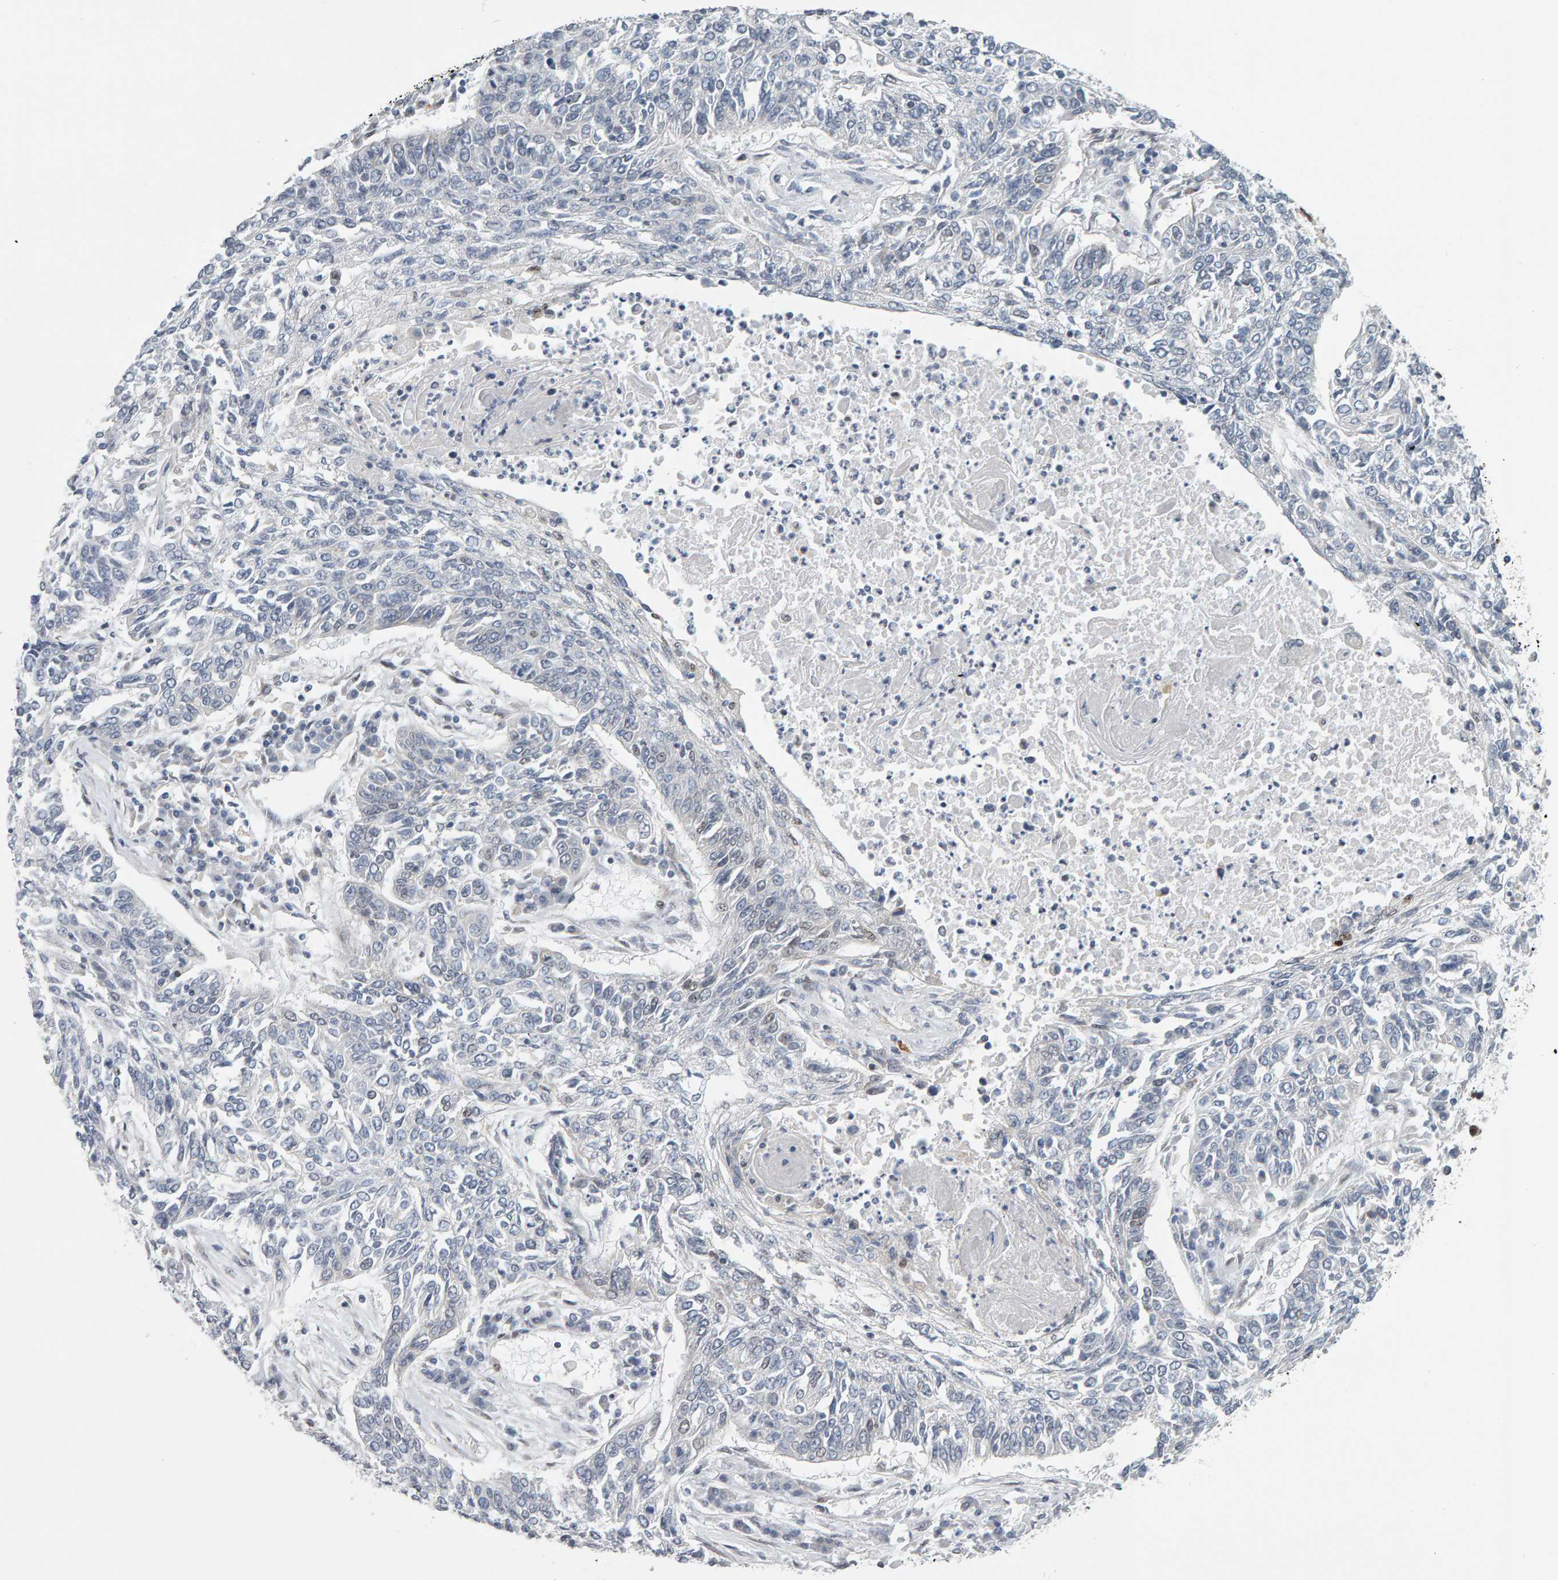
{"staining": {"intensity": "negative", "quantity": "none", "location": "none"}, "tissue": "lung cancer", "cell_type": "Tumor cells", "image_type": "cancer", "snomed": [{"axis": "morphology", "description": "Normal tissue, NOS"}, {"axis": "morphology", "description": "Squamous cell carcinoma, NOS"}, {"axis": "topography", "description": "Cartilage tissue"}, {"axis": "topography", "description": "Bronchus"}, {"axis": "topography", "description": "Lung"}], "caption": "The IHC photomicrograph has no significant positivity in tumor cells of lung squamous cell carcinoma tissue. (DAB immunohistochemistry with hematoxylin counter stain).", "gene": "ATF7IP", "patient": {"sex": "female", "age": 49}}